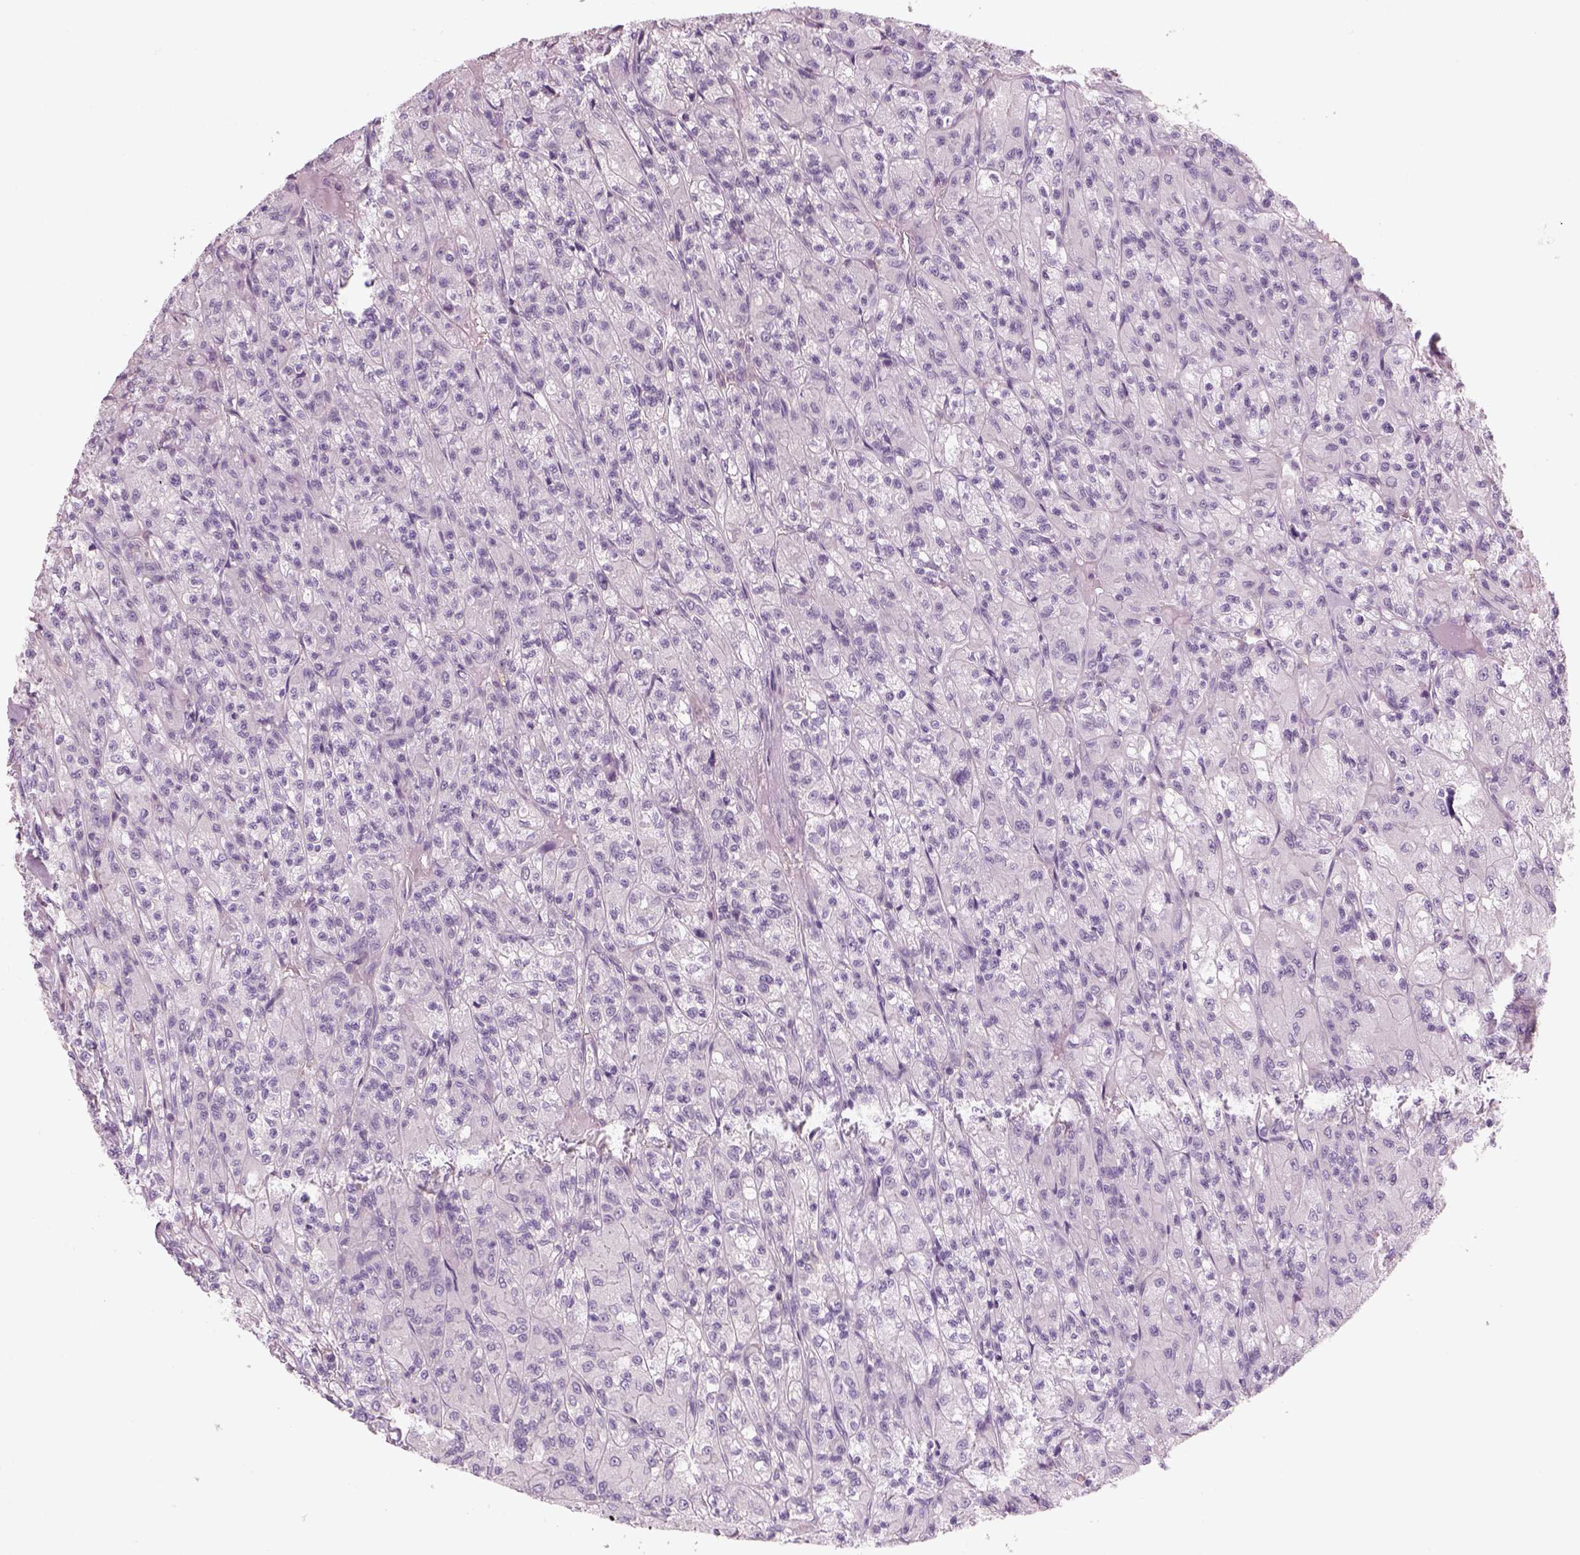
{"staining": {"intensity": "negative", "quantity": "none", "location": "none"}, "tissue": "renal cancer", "cell_type": "Tumor cells", "image_type": "cancer", "snomed": [{"axis": "morphology", "description": "Adenocarcinoma, NOS"}, {"axis": "topography", "description": "Kidney"}], "caption": "Tumor cells are negative for protein expression in human adenocarcinoma (renal).", "gene": "SLC1A7", "patient": {"sex": "female", "age": 70}}